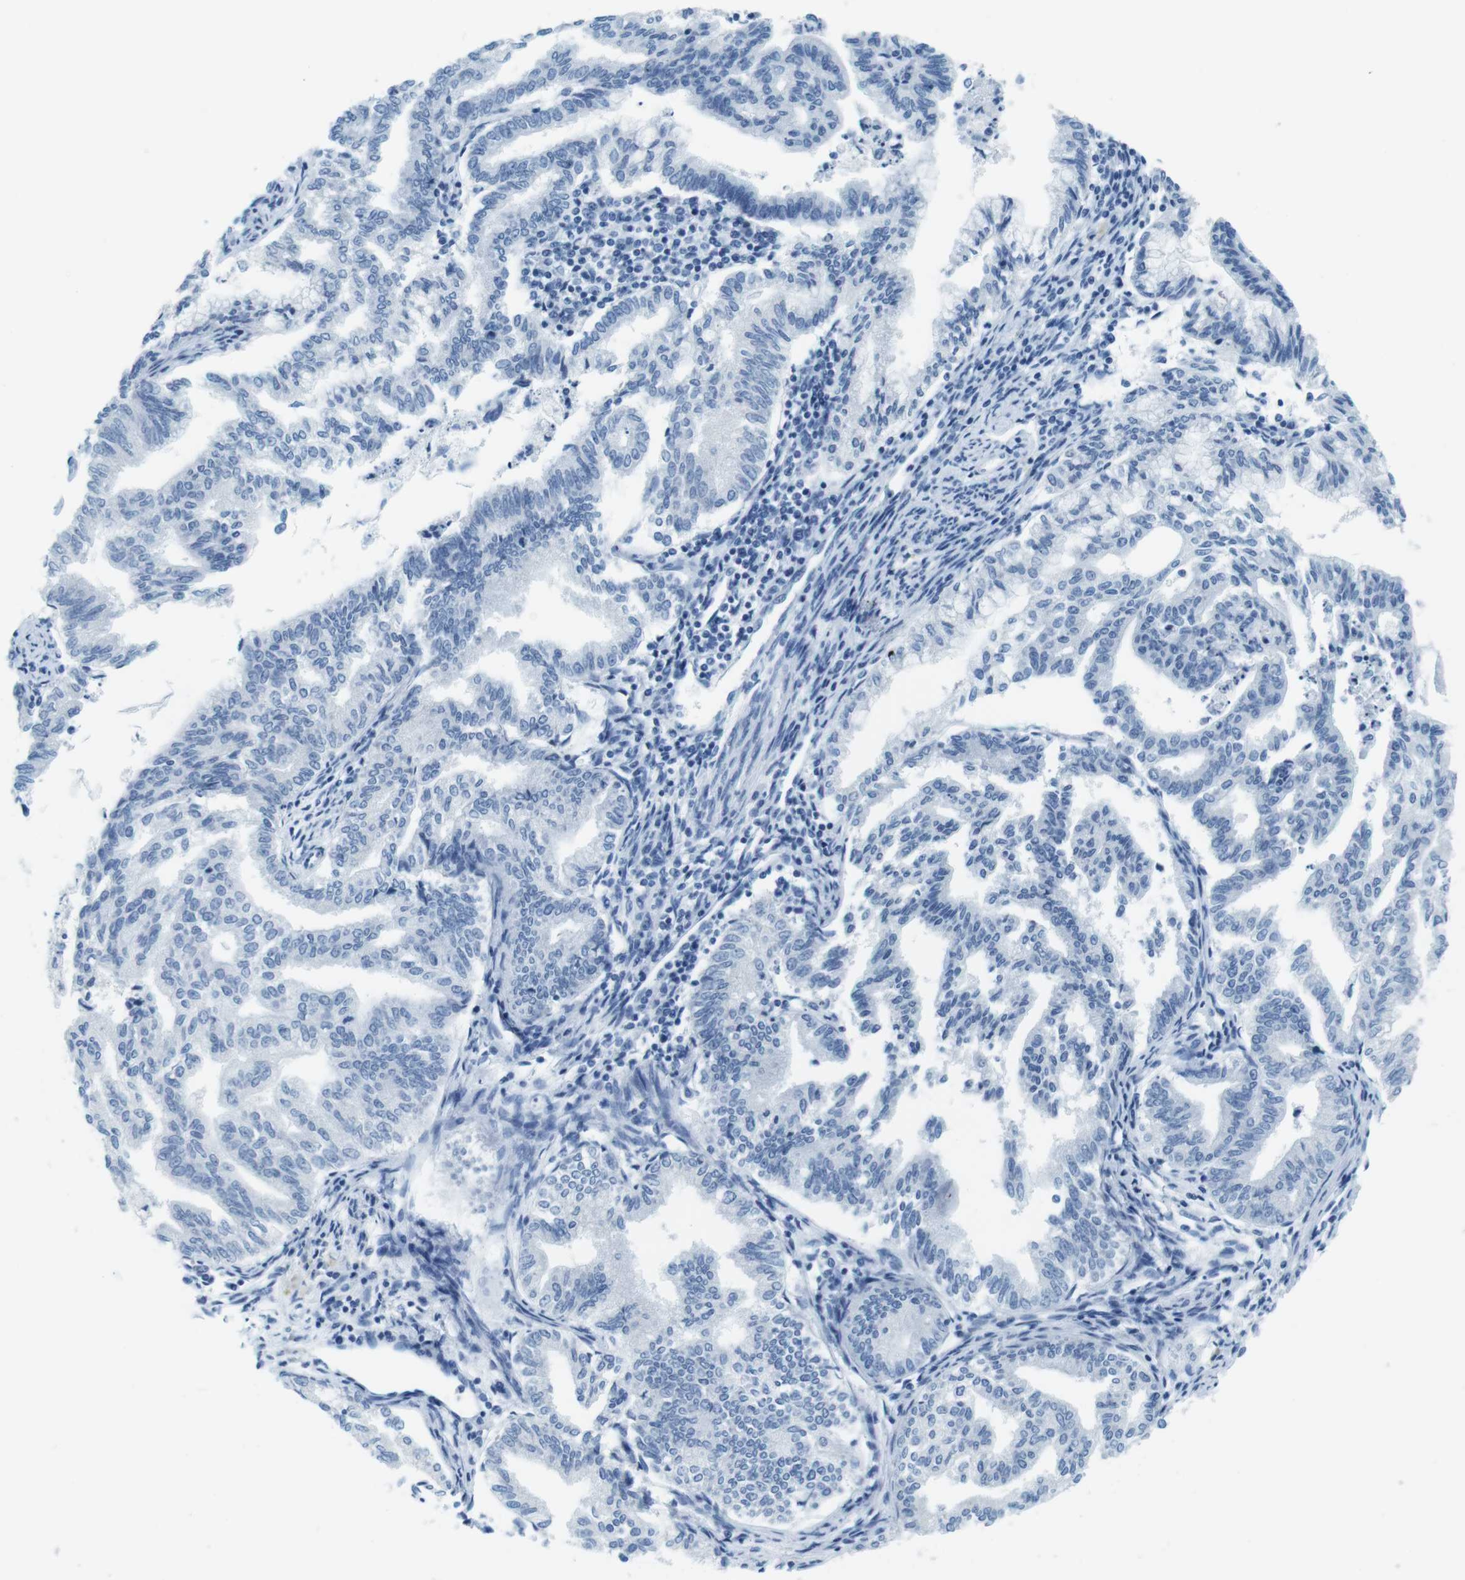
{"staining": {"intensity": "negative", "quantity": "none", "location": "none"}, "tissue": "endometrial cancer", "cell_type": "Tumor cells", "image_type": "cancer", "snomed": [{"axis": "morphology", "description": "Adenocarcinoma, NOS"}, {"axis": "topography", "description": "Endometrium"}], "caption": "This micrograph is of endometrial cancer stained with IHC to label a protein in brown with the nuclei are counter-stained blue. There is no positivity in tumor cells. (DAB immunohistochemistry (IHC), high magnification).", "gene": "CYP2C9", "patient": {"sex": "female", "age": 79}}